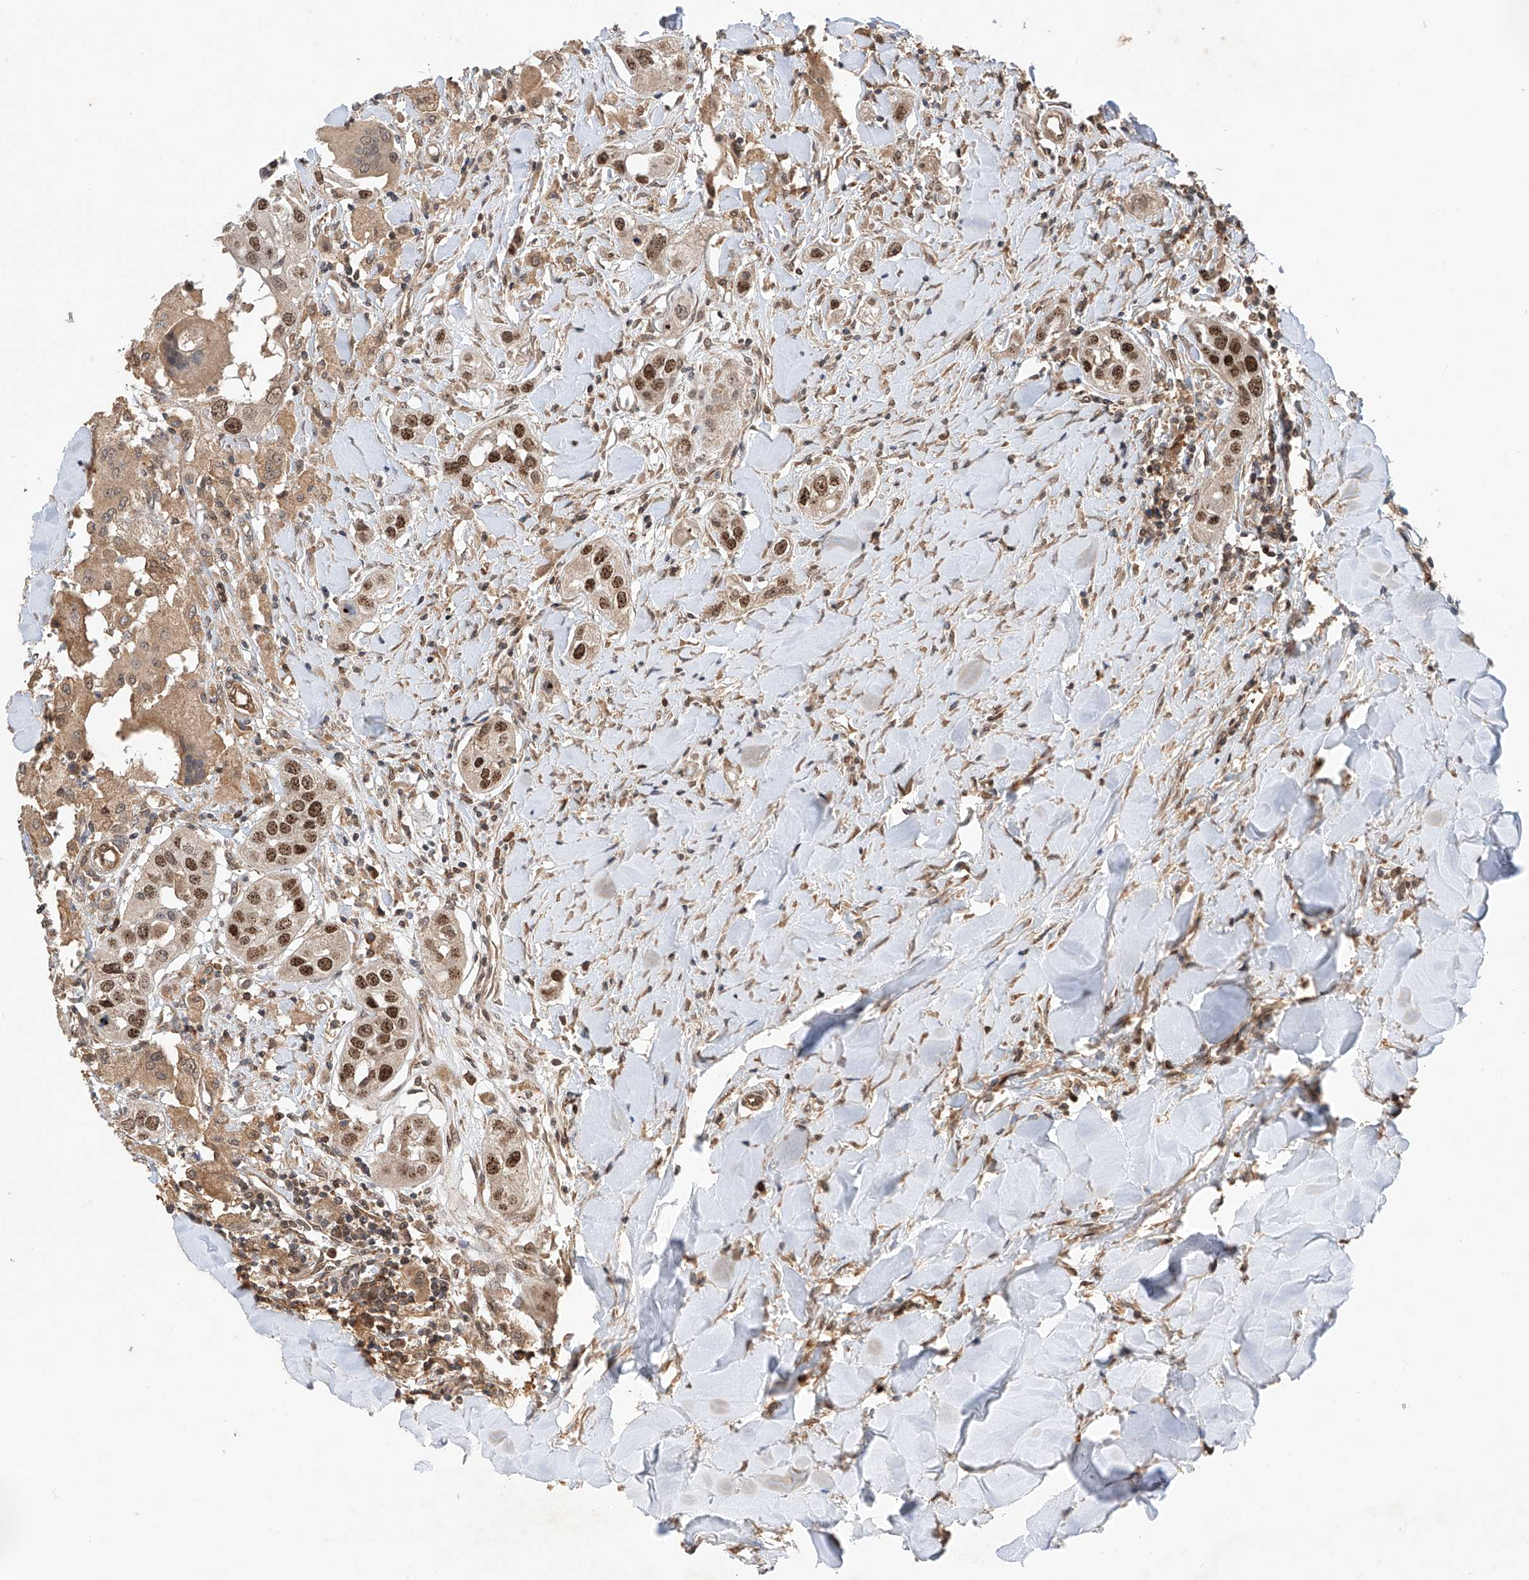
{"staining": {"intensity": "strong", "quantity": "25%-75%", "location": "nuclear"}, "tissue": "head and neck cancer", "cell_type": "Tumor cells", "image_type": "cancer", "snomed": [{"axis": "morphology", "description": "Normal tissue, NOS"}, {"axis": "morphology", "description": "Squamous cell carcinoma, NOS"}, {"axis": "topography", "description": "Skeletal muscle"}, {"axis": "topography", "description": "Head-Neck"}], "caption": "Strong nuclear protein staining is present in about 25%-75% of tumor cells in head and neck cancer.", "gene": "RILPL2", "patient": {"sex": "male", "age": 51}}